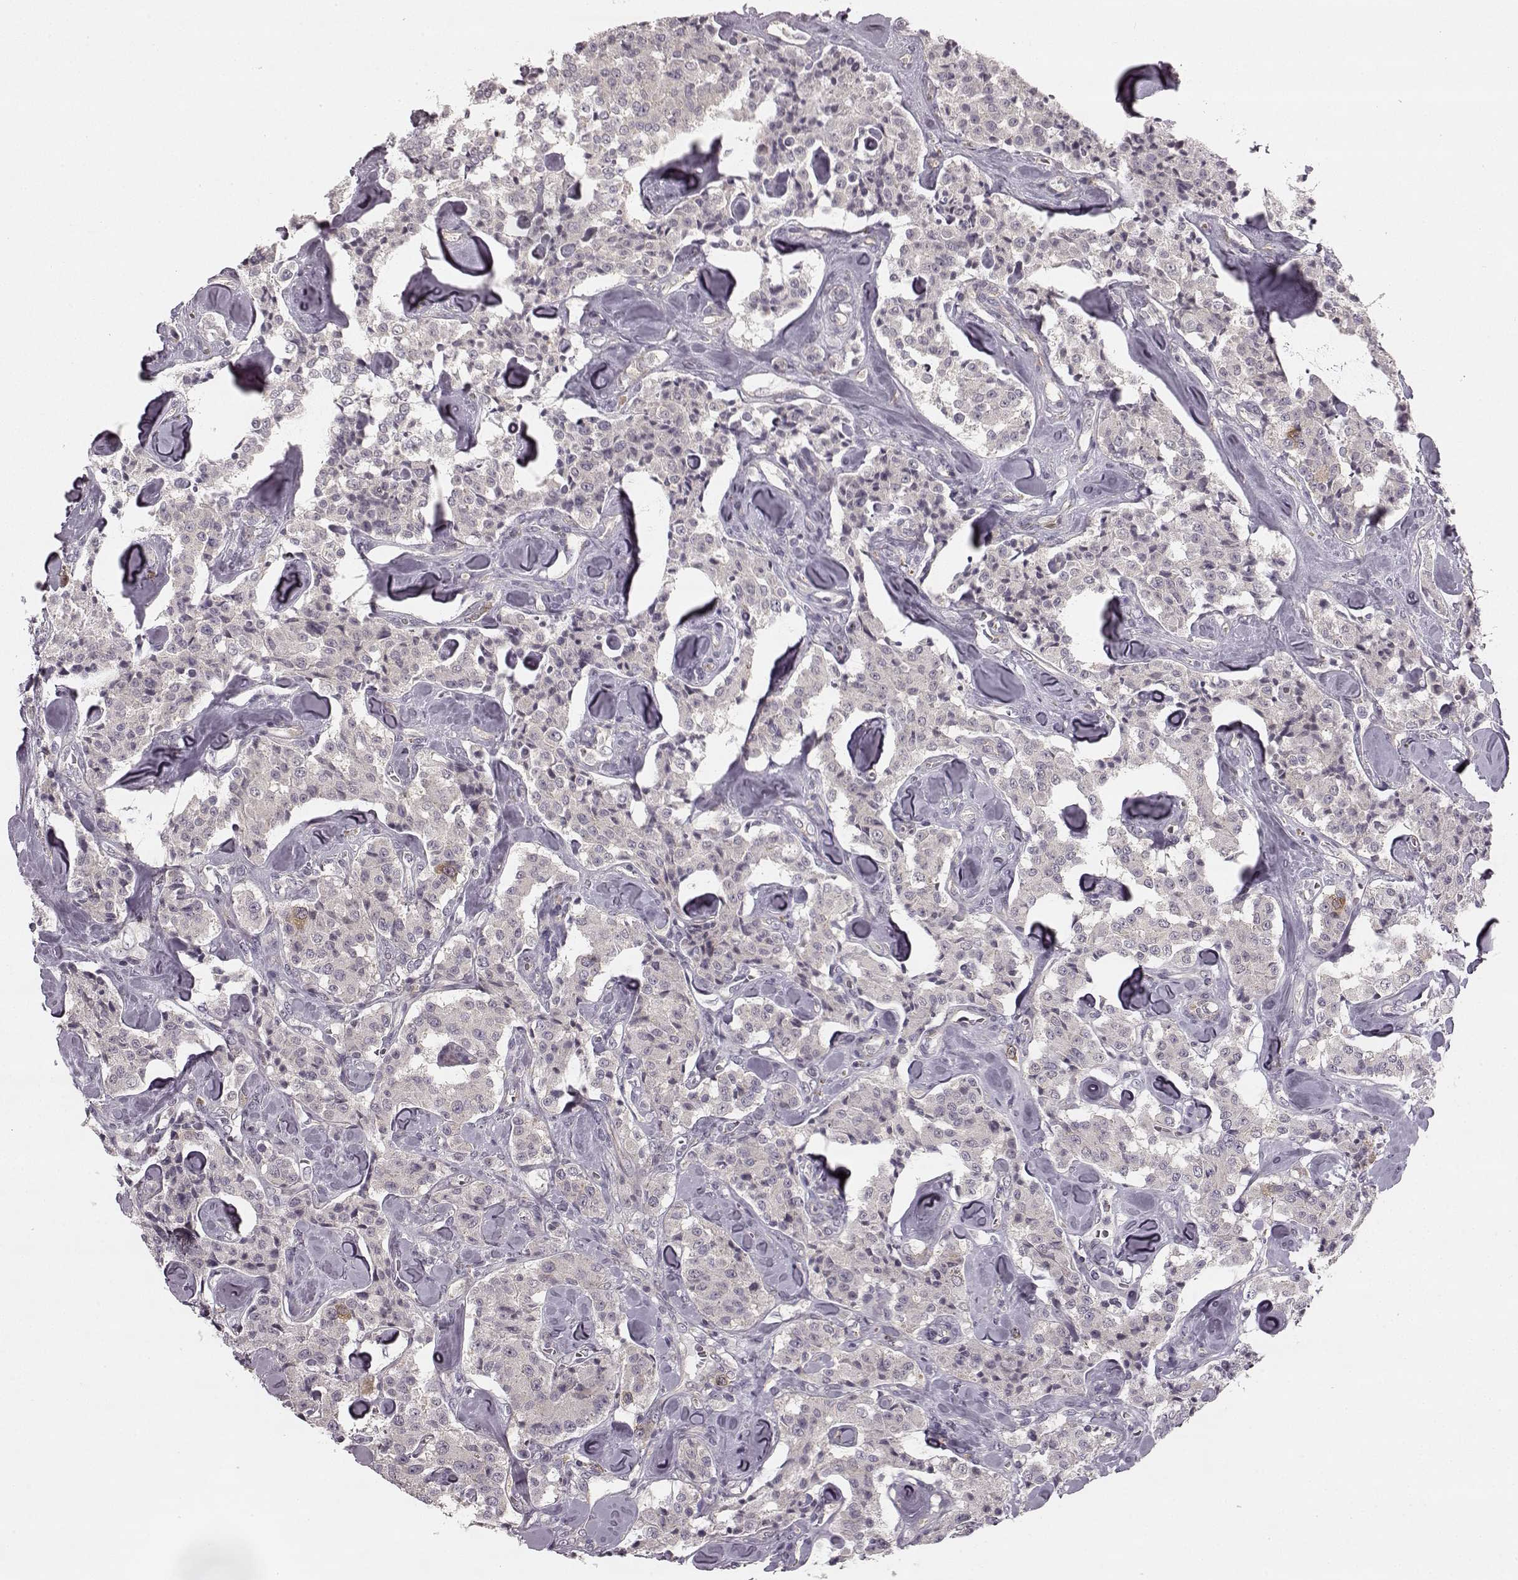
{"staining": {"intensity": "moderate", "quantity": "<25%", "location": "cytoplasmic/membranous"}, "tissue": "carcinoid", "cell_type": "Tumor cells", "image_type": "cancer", "snomed": [{"axis": "morphology", "description": "Carcinoid, malignant, NOS"}, {"axis": "topography", "description": "Pancreas"}], "caption": "There is low levels of moderate cytoplasmic/membranous expression in tumor cells of carcinoid (malignant), as demonstrated by immunohistochemical staining (brown color).", "gene": "HMMR", "patient": {"sex": "male", "age": 41}}